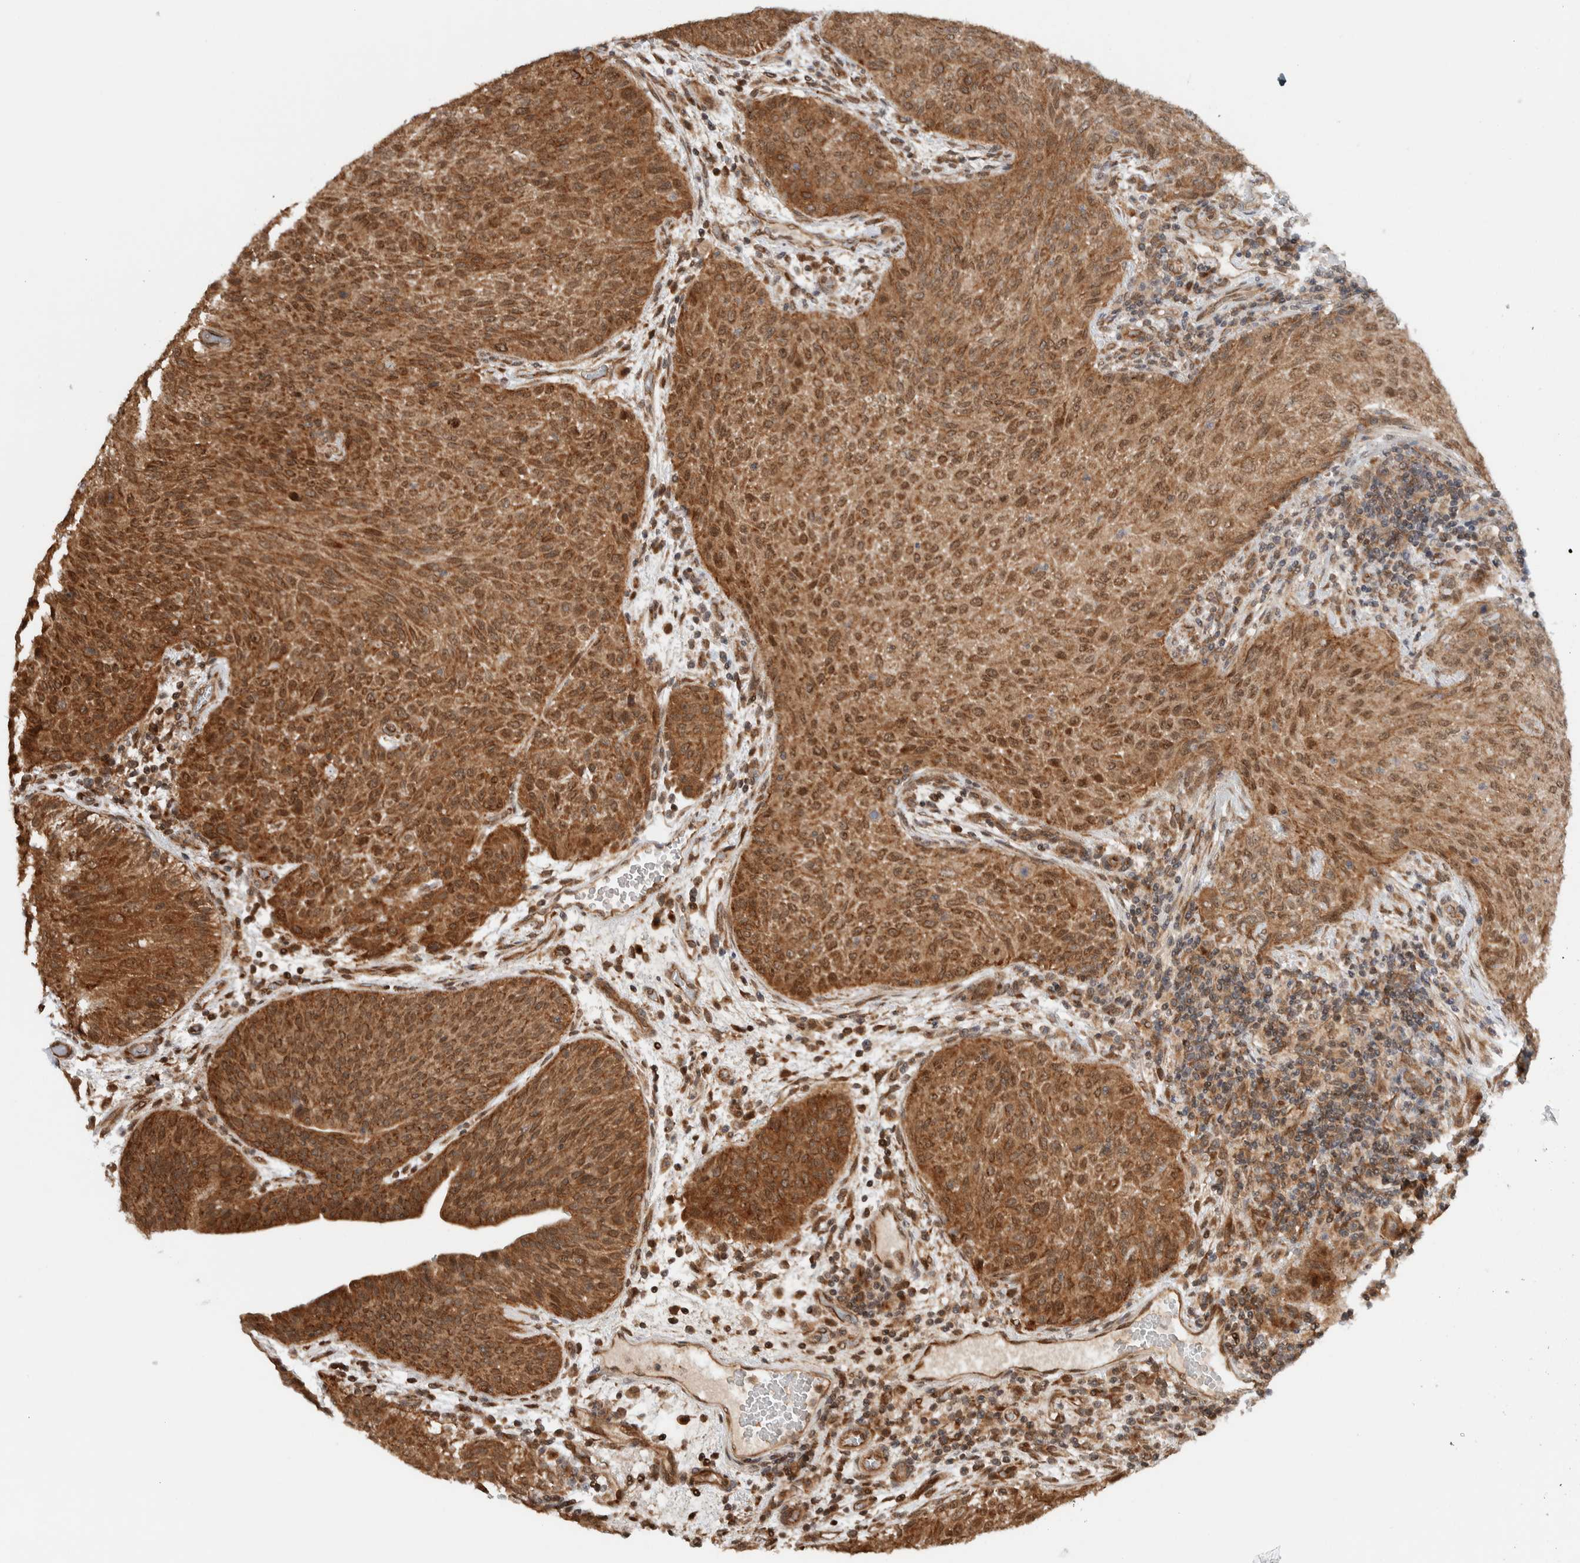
{"staining": {"intensity": "moderate", "quantity": ">75%", "location": "cytoplasmic/membranous"}, "tissue": "urothelial cancer", "cell_type": "Tumor cells", "image_type": "cancer", "snomed": [{"axis": "morphology", "description": "Urothelial carcinoma, Low grade"}, {"axis": "morphology", "description": "Urothelial carcinoma, High grade"}, {"axis": "topography", "description": "Urinary bladder"}], "caption": "Immunohistochemistry (IHC) photomicrograph of urothelial cancer stained for a protein (brown), which exhibits medium levels of moderate cytoplasmic/membranous staining in about >75% of tumor cells.", "gene": "KLHL6", "patient": {"sex": "male", "age": 35}}